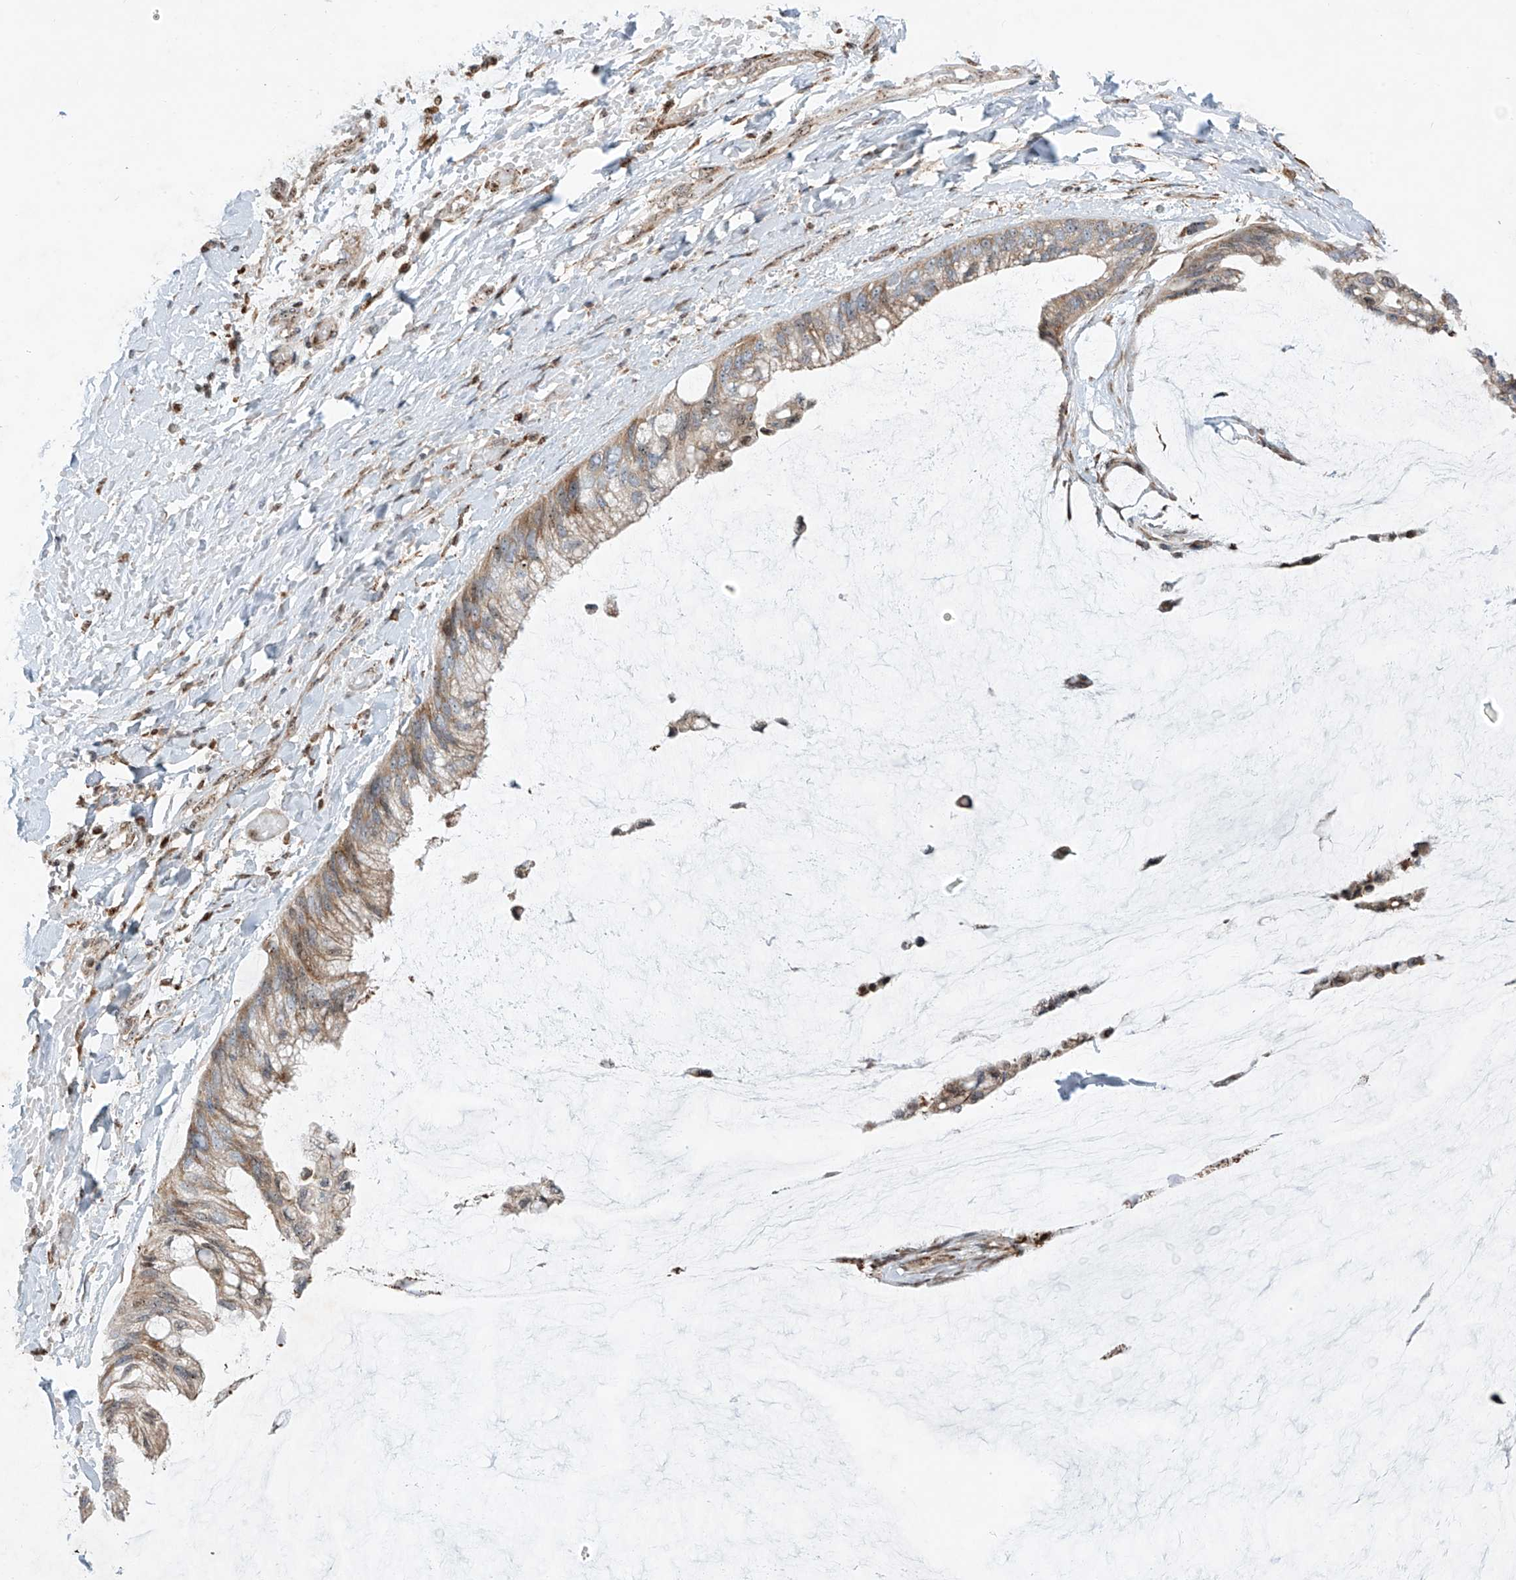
{"staining": {"intensity": "weak", "quantity": "25%-75%", "location": "cytoplasmic/membranous"}, "tissue": "ovarian cancer", "cell_type": "Tumor cells", "image_type": "cancer", "snomed": [{"axis": "morphology", "description": "Cystadenocarcinoma, mucinous, NOS"}, {"axis": "topography", "description": "Ovary"}], "caption": "Weak cytoplasmic/membranous protein expression is appreciated in approximately 25%-75% of tumor cells in mucinous cystadenocarcinoma (ovarian). Nuclei are stained in blue.", "gene": "ZBTB8A", "patient": {"sex": "female", "age": 39}}